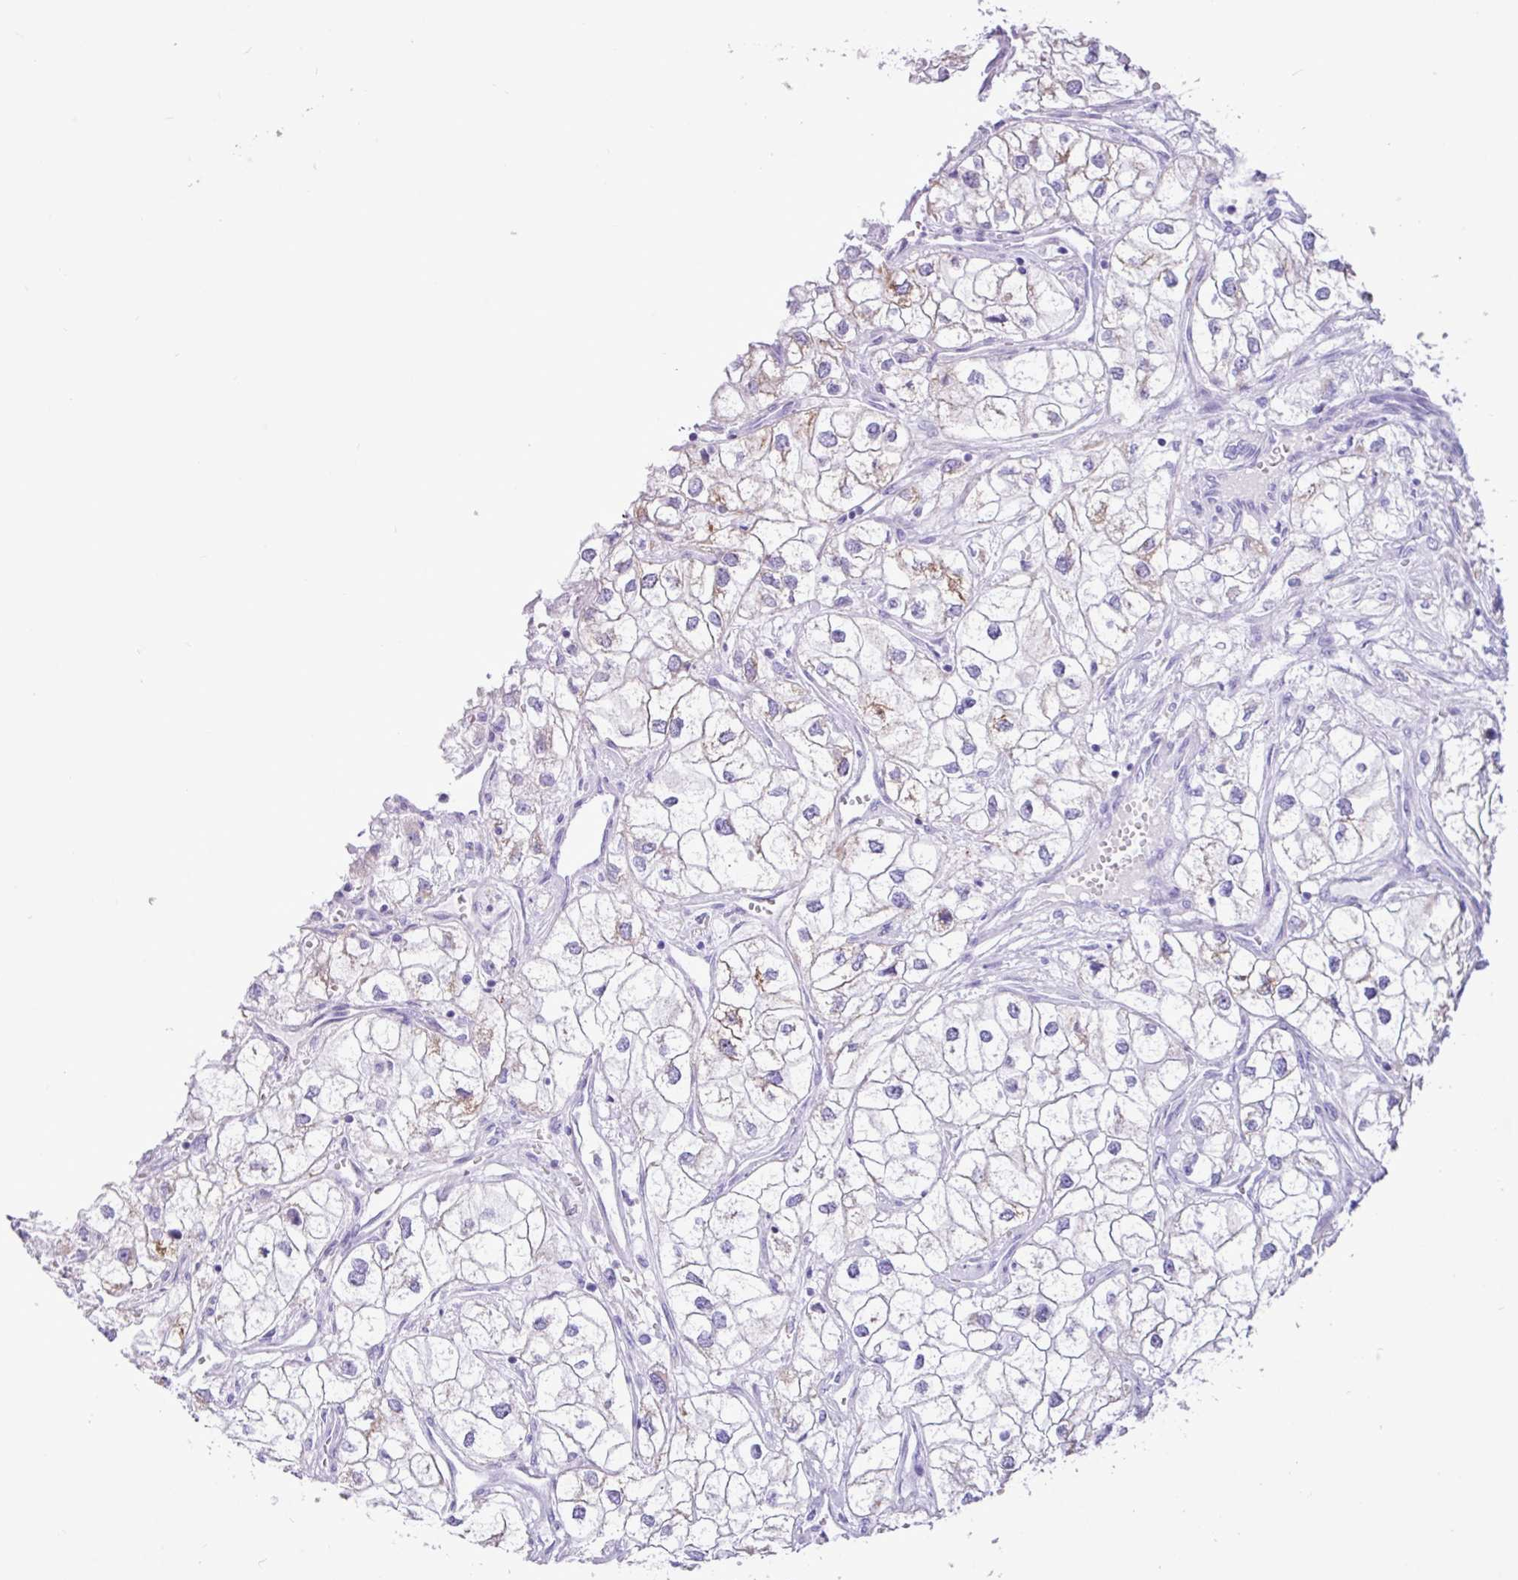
{"staining": {"intensity": "negative", "quantity": "none", "location": "none"}, "tissue": "renal cancer", "cell_type": "Tumor cells", "image_type": "cancer", "snomed": [{"axis": "morphology", "description": "Adenocarcinoma, NOS"}, {"axis": "topography", "description": "Kidney"}], "caption": "An image of human adenocarcinoma (renal) is negative for staining in tumor cells. Nuclei are stained in blue.", "gene": "CKMT2", "patient": {"sex": "male", "age": 59}}